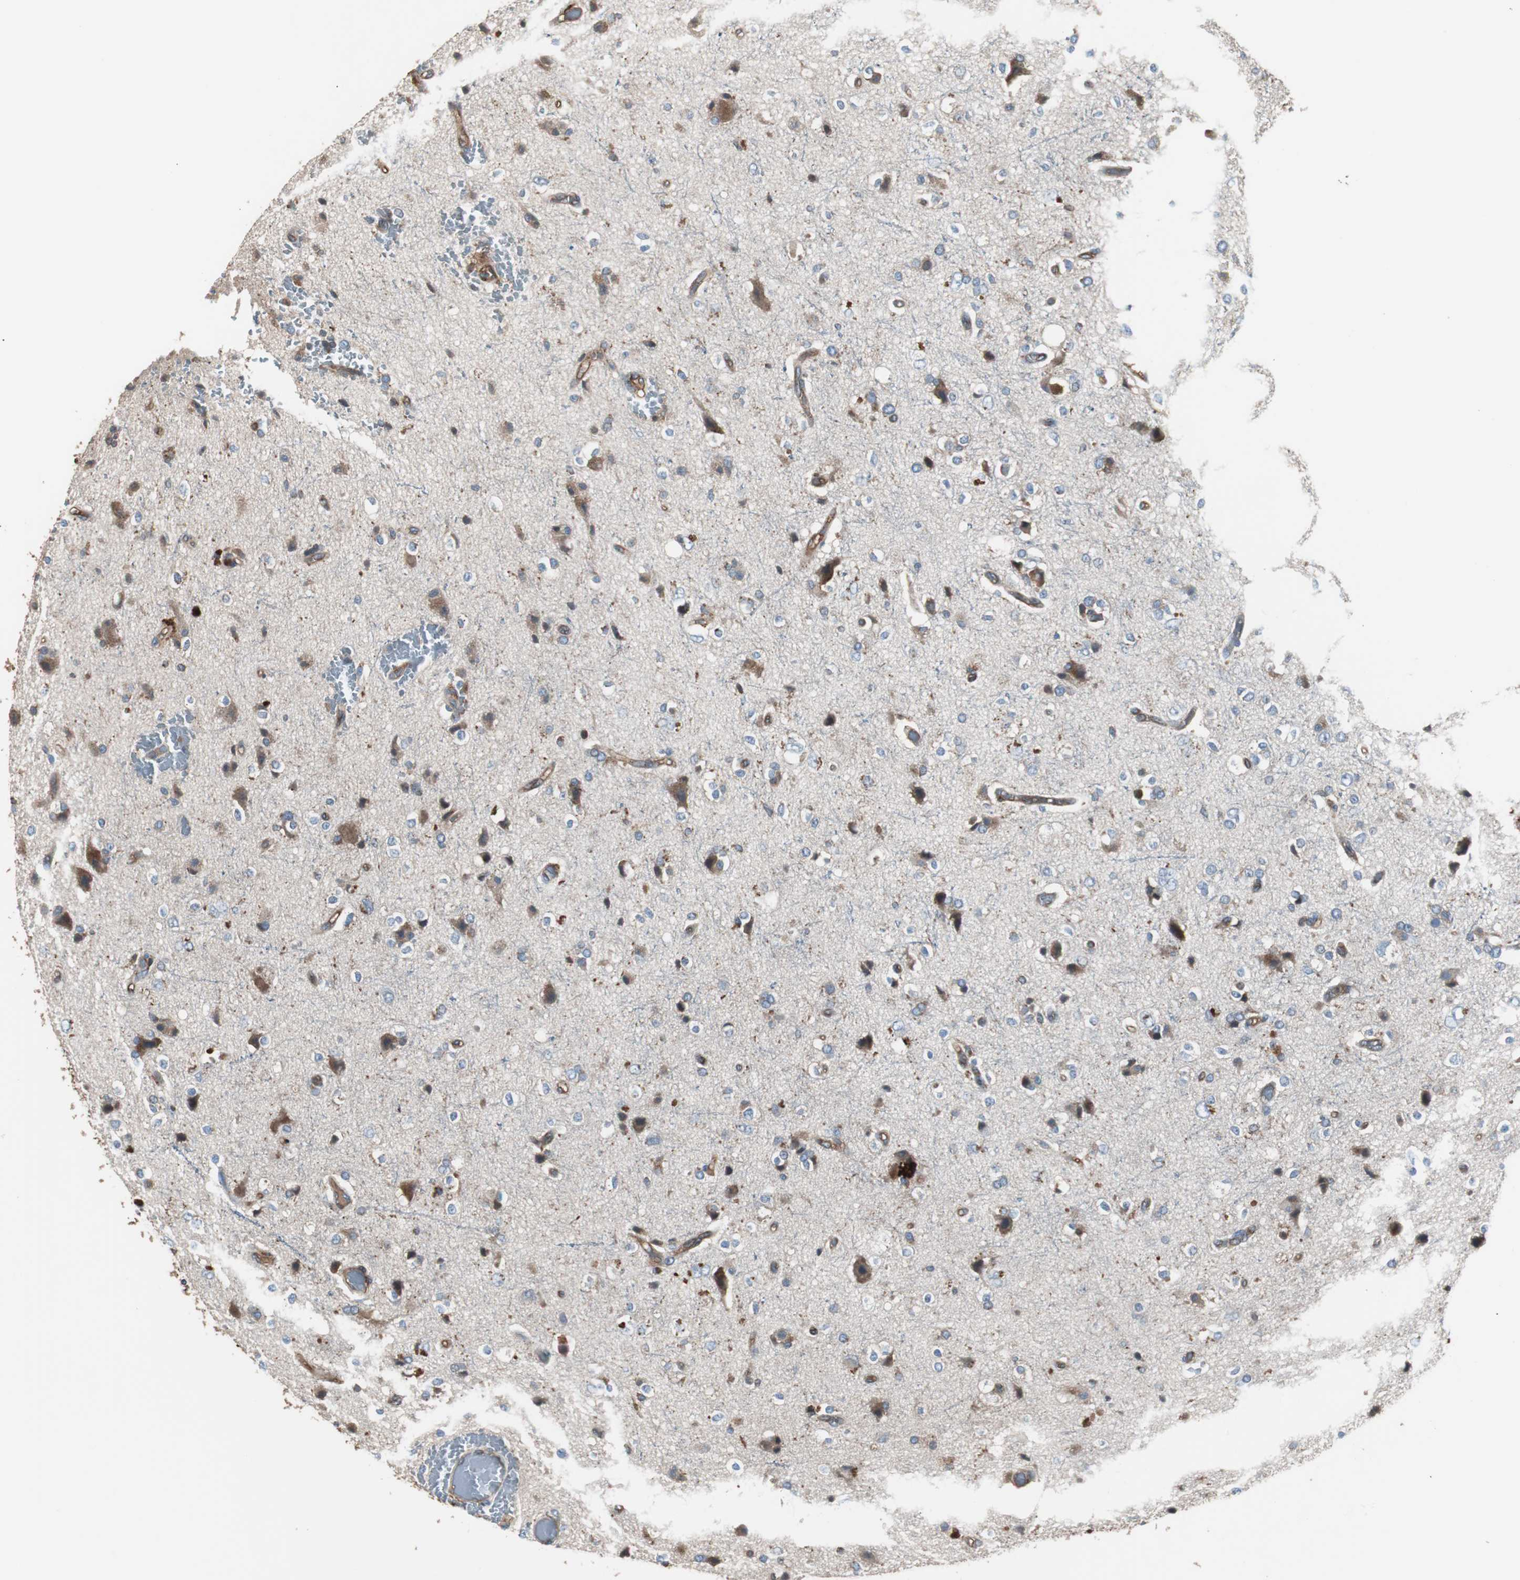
{"staining": {"intensity": "moderate", "quantity": "25%-75%", "location": "cytoplasmic/membranous"}, "tissue": "glioma", "cell_type": "Tumor cells", "image_type": "cancer", "snomed": [{"axis": "morphology", "description": "Glioma, malignant, High grade"}, {"axis": "topography", "description": "Brain"}], "caption": "An image of malignant glioma (high-grade) stained for a protein demonstrates moderate cytoplasmic/membranous brown staining in tumor cells.", "gene": "B2M", "patient": {"sex": "male", "age": 47}}